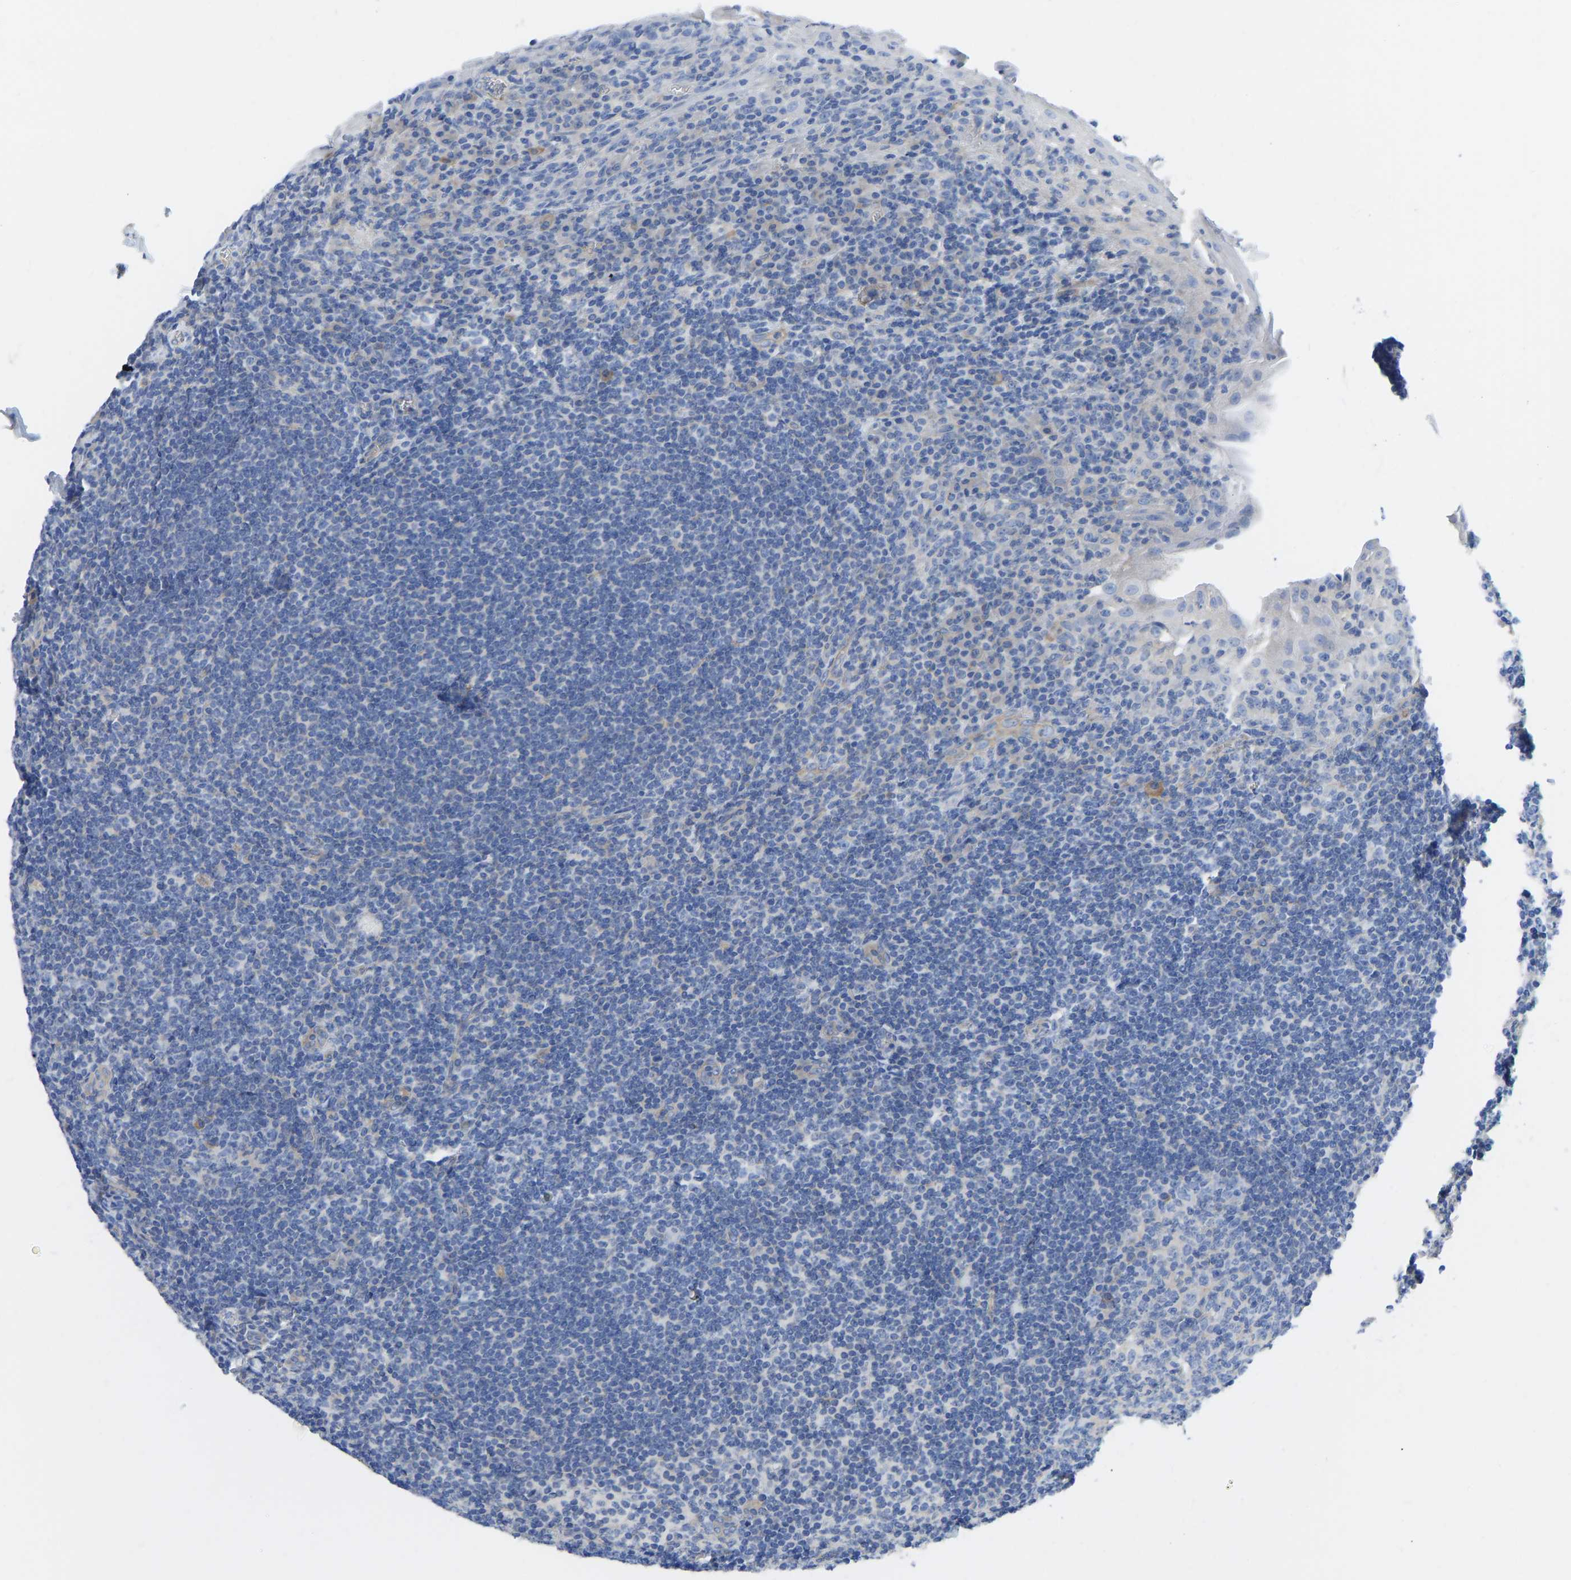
{"staining": {"intensity": "negative", "quantity": "none", "location": "none"}, "tissue": "tonsil", "cell_type": "Germinal center cells", "image_type": "normal", "snomed": [{"axis": "morphology", "description": "Normal tissue, NOS"}, {"axis": "topography", "description": "Tonsil"}], "caption": "This is a histopathology image of immunohistochemistry (IHC) staining of benign tonsil, which shows no expression in germinal center cells.", "gene": "CHAD", "patient": {"sex": "male", "age": 37}}